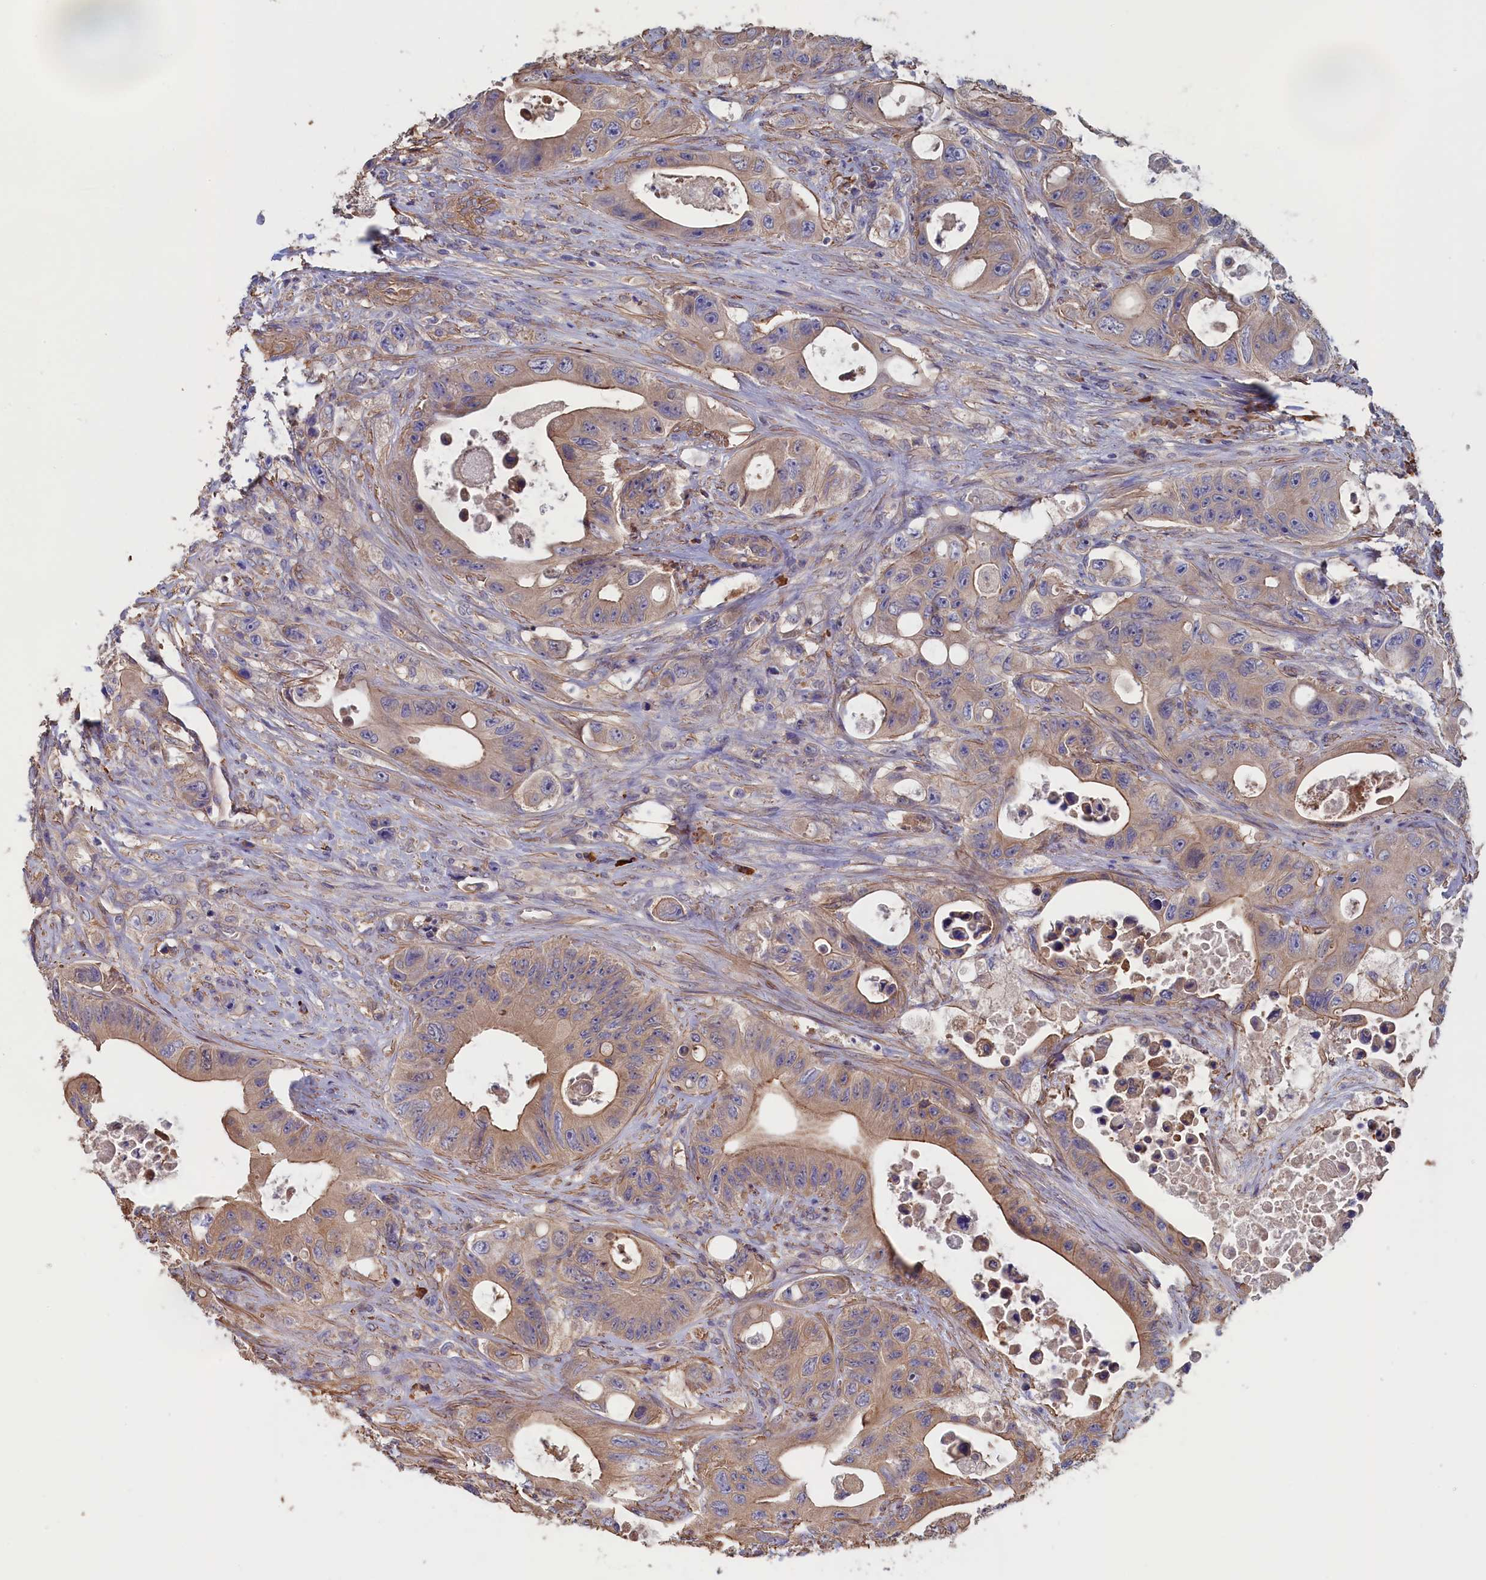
{"staining": {"intensity": "weak", "quantity": ">75%", "location": "cytoplasmic/membranous"}, "tissue": "colorectal cancer", "cell_type": "Tumor cells", "image_type": "cancer", "snomed": [{"axis": "morphology", "description": "Adenocarcinoma, NOS"}, {"axis": "topography", "description": "Colon"}], "caption": "Colorectal adenocarcinoma was stained to show a protein in brown. There is low levels of weak cytoplasmic/membranous staining in about >75% of tumor cells.", "gene": "ANKRD2", "patient": {"sex": "female", "age": 46}}